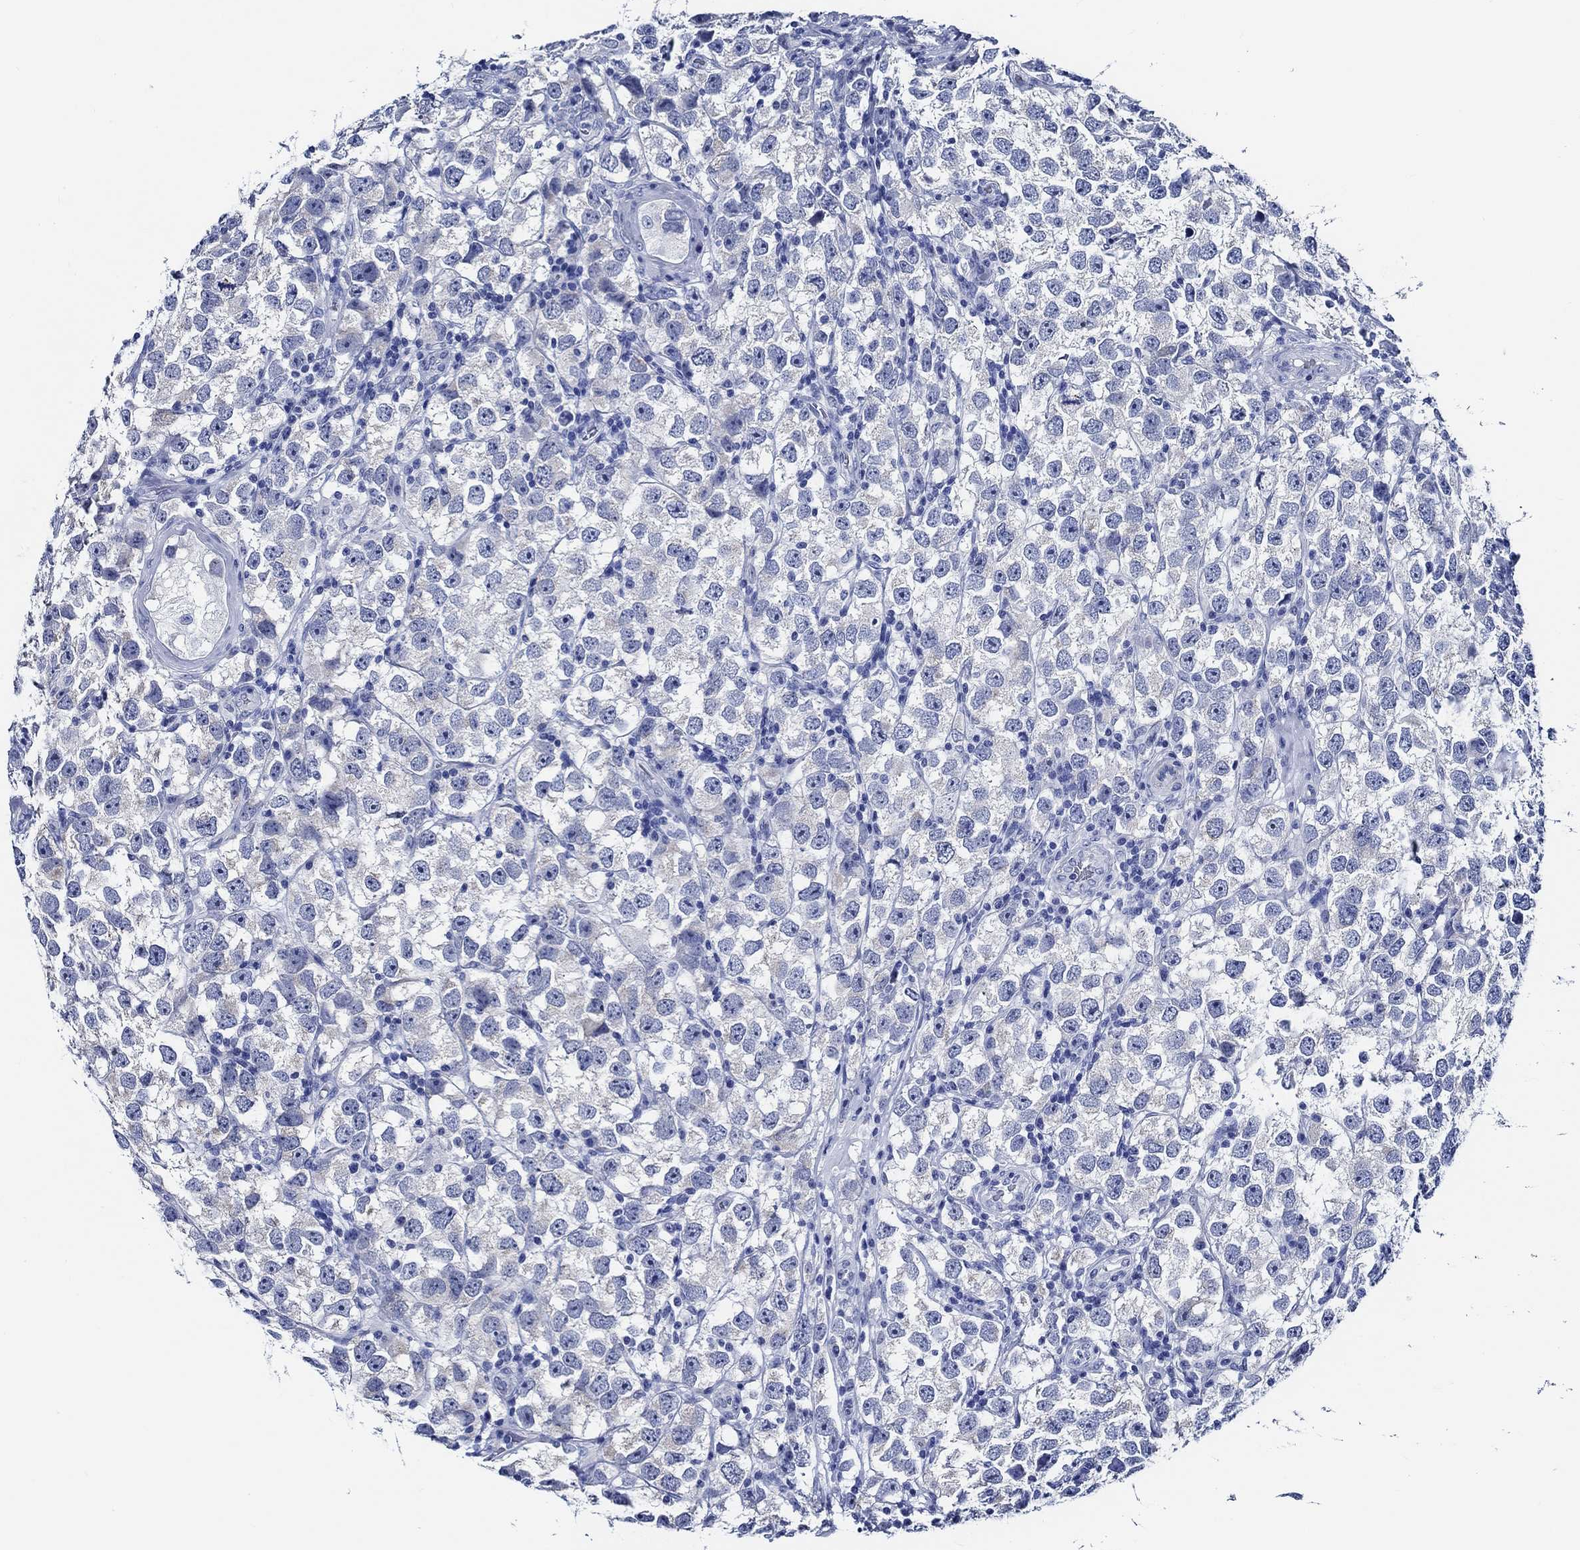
{"staining": {"intensity": "negative", "quantity": "none", "location": "none"}, "tissue": "testis cancer", "cell_type": "Tumor cells", "image_type": "cancer", "snomed": [{"axis": "morphology", "description": "Seminoma, NOS"}, {"axis": "topography", "description": "Testis"}], "caption": "DAB (3,3'-diaminobenzidine) immunohistochemical staining of testis cancer (seminoma) shows no significant positivity in tumor cells. (Stains: DAB (3,3'-diaminobenzidine) IHC with hematoxylin counter stain, Microscopy: brightfield microscopy at high magnification).", "gene": "WDR62", "patient": {"sex": "male", "age": 26}}